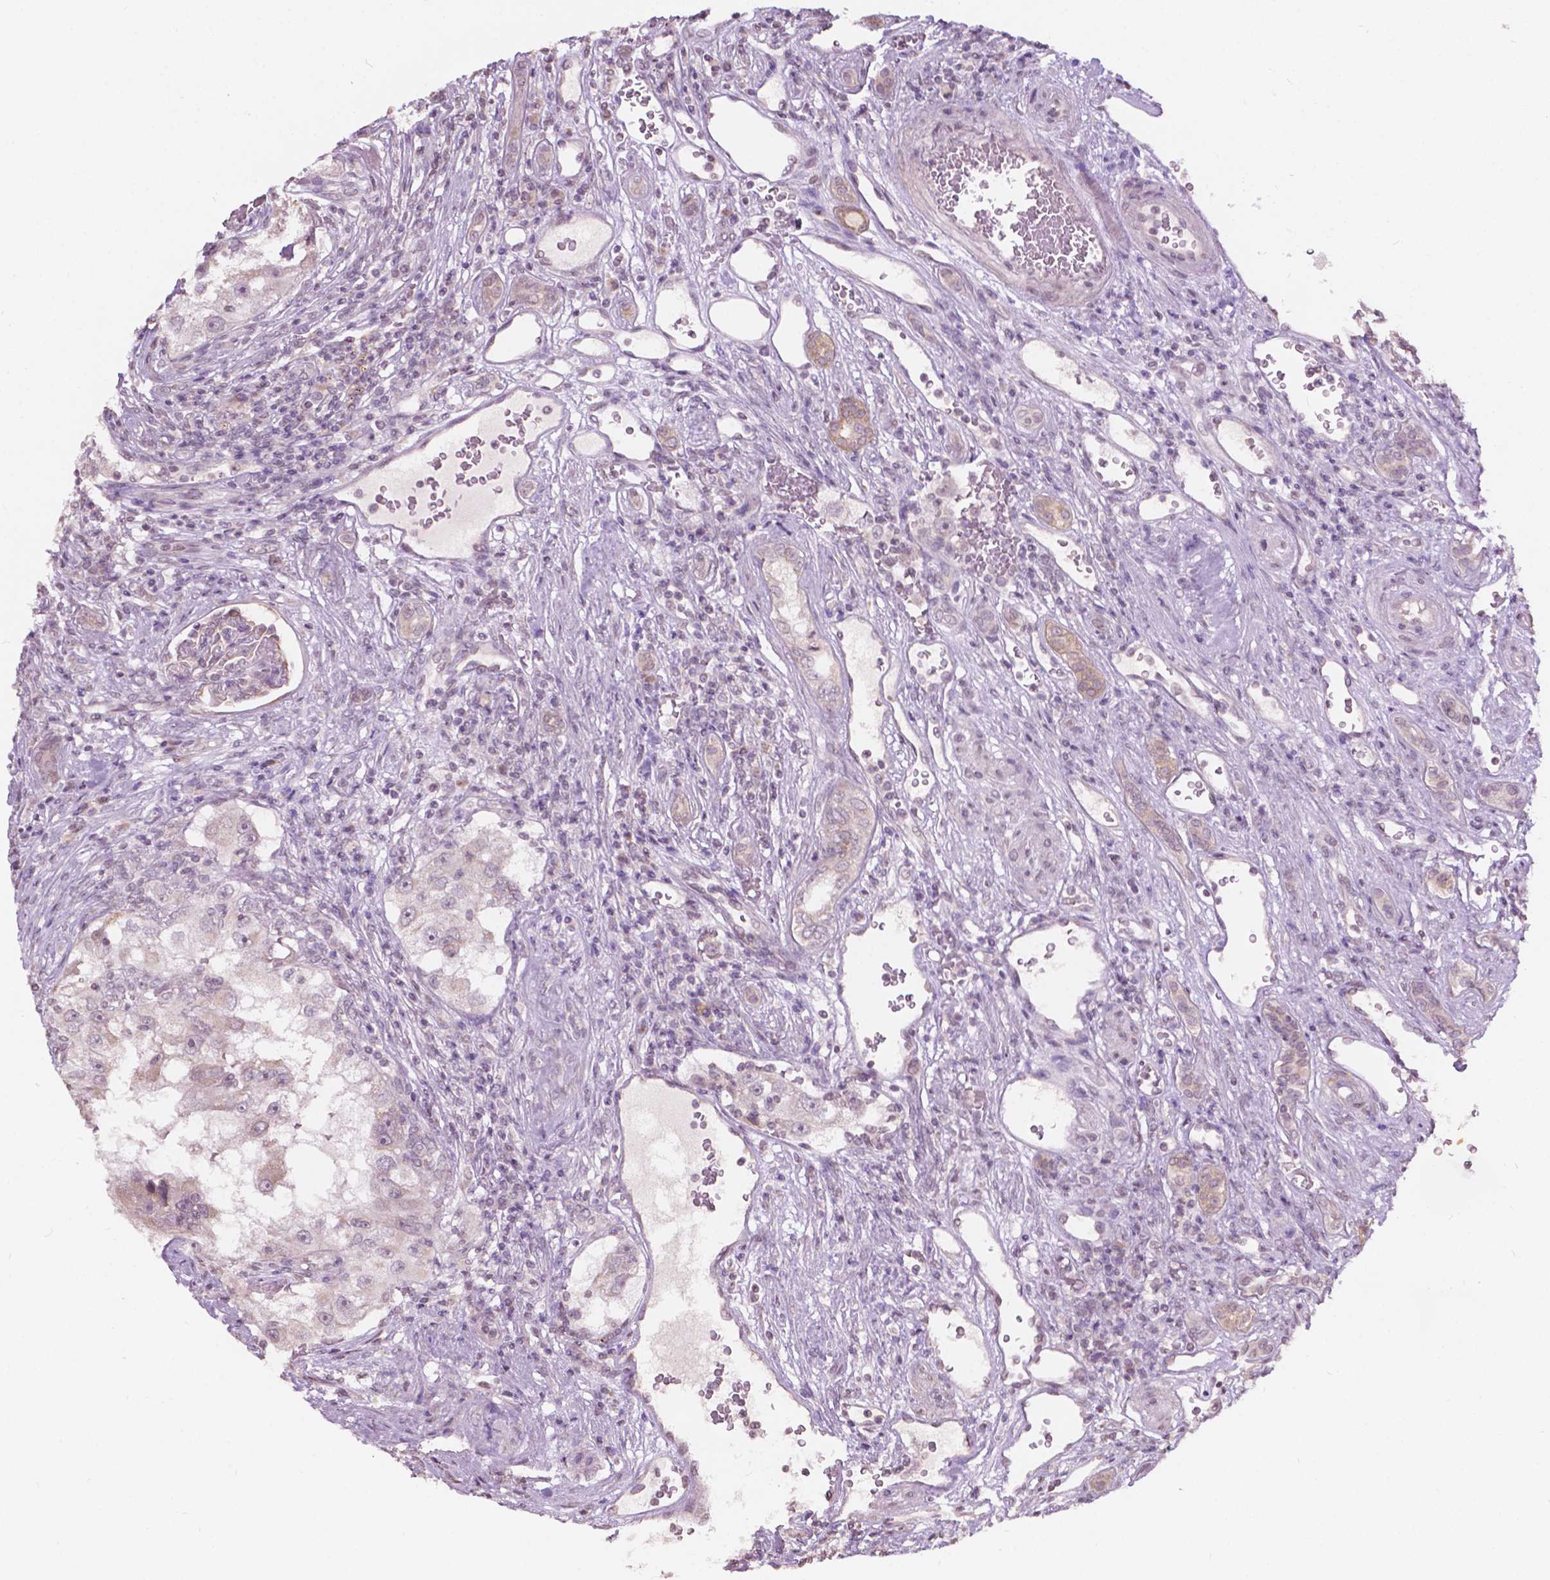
{"staining": {"intensity": "negative", "quantity": "none", "location": "none"}, "tissue": "renal cancer", "cell_type": "Tumor cells", "image_type": "cancer", "snomed": [{"axis": "morphology", "description": "Adenocarcinoma, NOS"}, {"axis": "topography", "description": "Kidney"}], "caption": "Immunohistochemistry (IHC) micrograph of adenocarcinoma (renal) stained for a protein (brown), which exhibits no positivity in tumor cells. Nuclei are stained in blue.", "gene": "NOS1AP", "patient": {"sex": "male", "age": 63}}